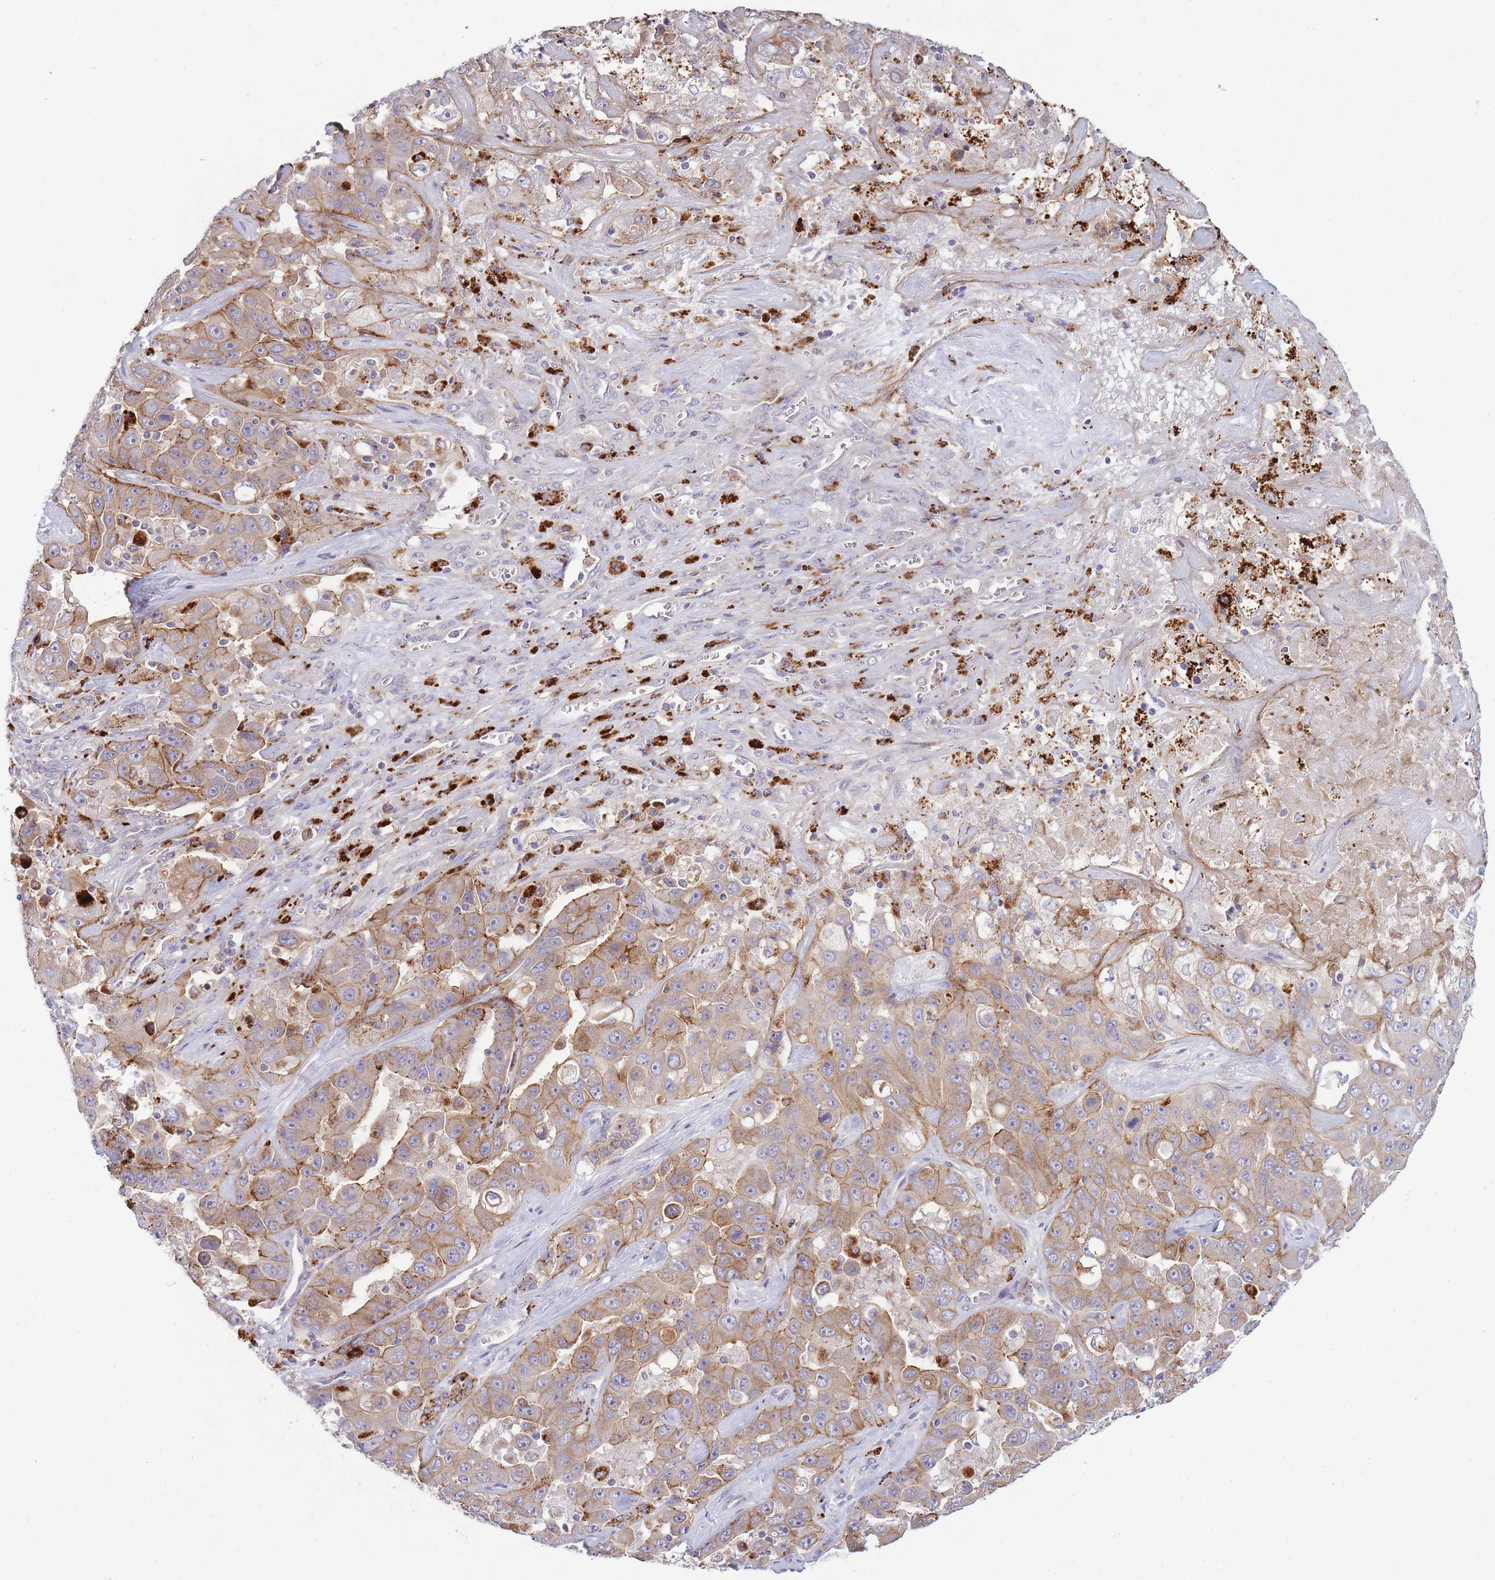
{"staining": {"intensity": "moderate", "quantity": ">75%", "location": "cytoplasmic/membranous"}, "tissue": "liver cancer", "cell_type": "Tumor cells", "image_type": "cancer", "snomed": [{"axis": "morphology", "description": "Cholangiocarcinoma"}, {"axis": "topography", "description": "Liver"}], "caption": "Immunohistochemistry (IHC) histopathology image of liver cancer stained for a protein (brown), which shows medium levels of moderate cytoplasmic/membranous staining in about >75% of tumor cells.", "gene": "TRIM61", "patient": {"sex": "female", "age": 52}}